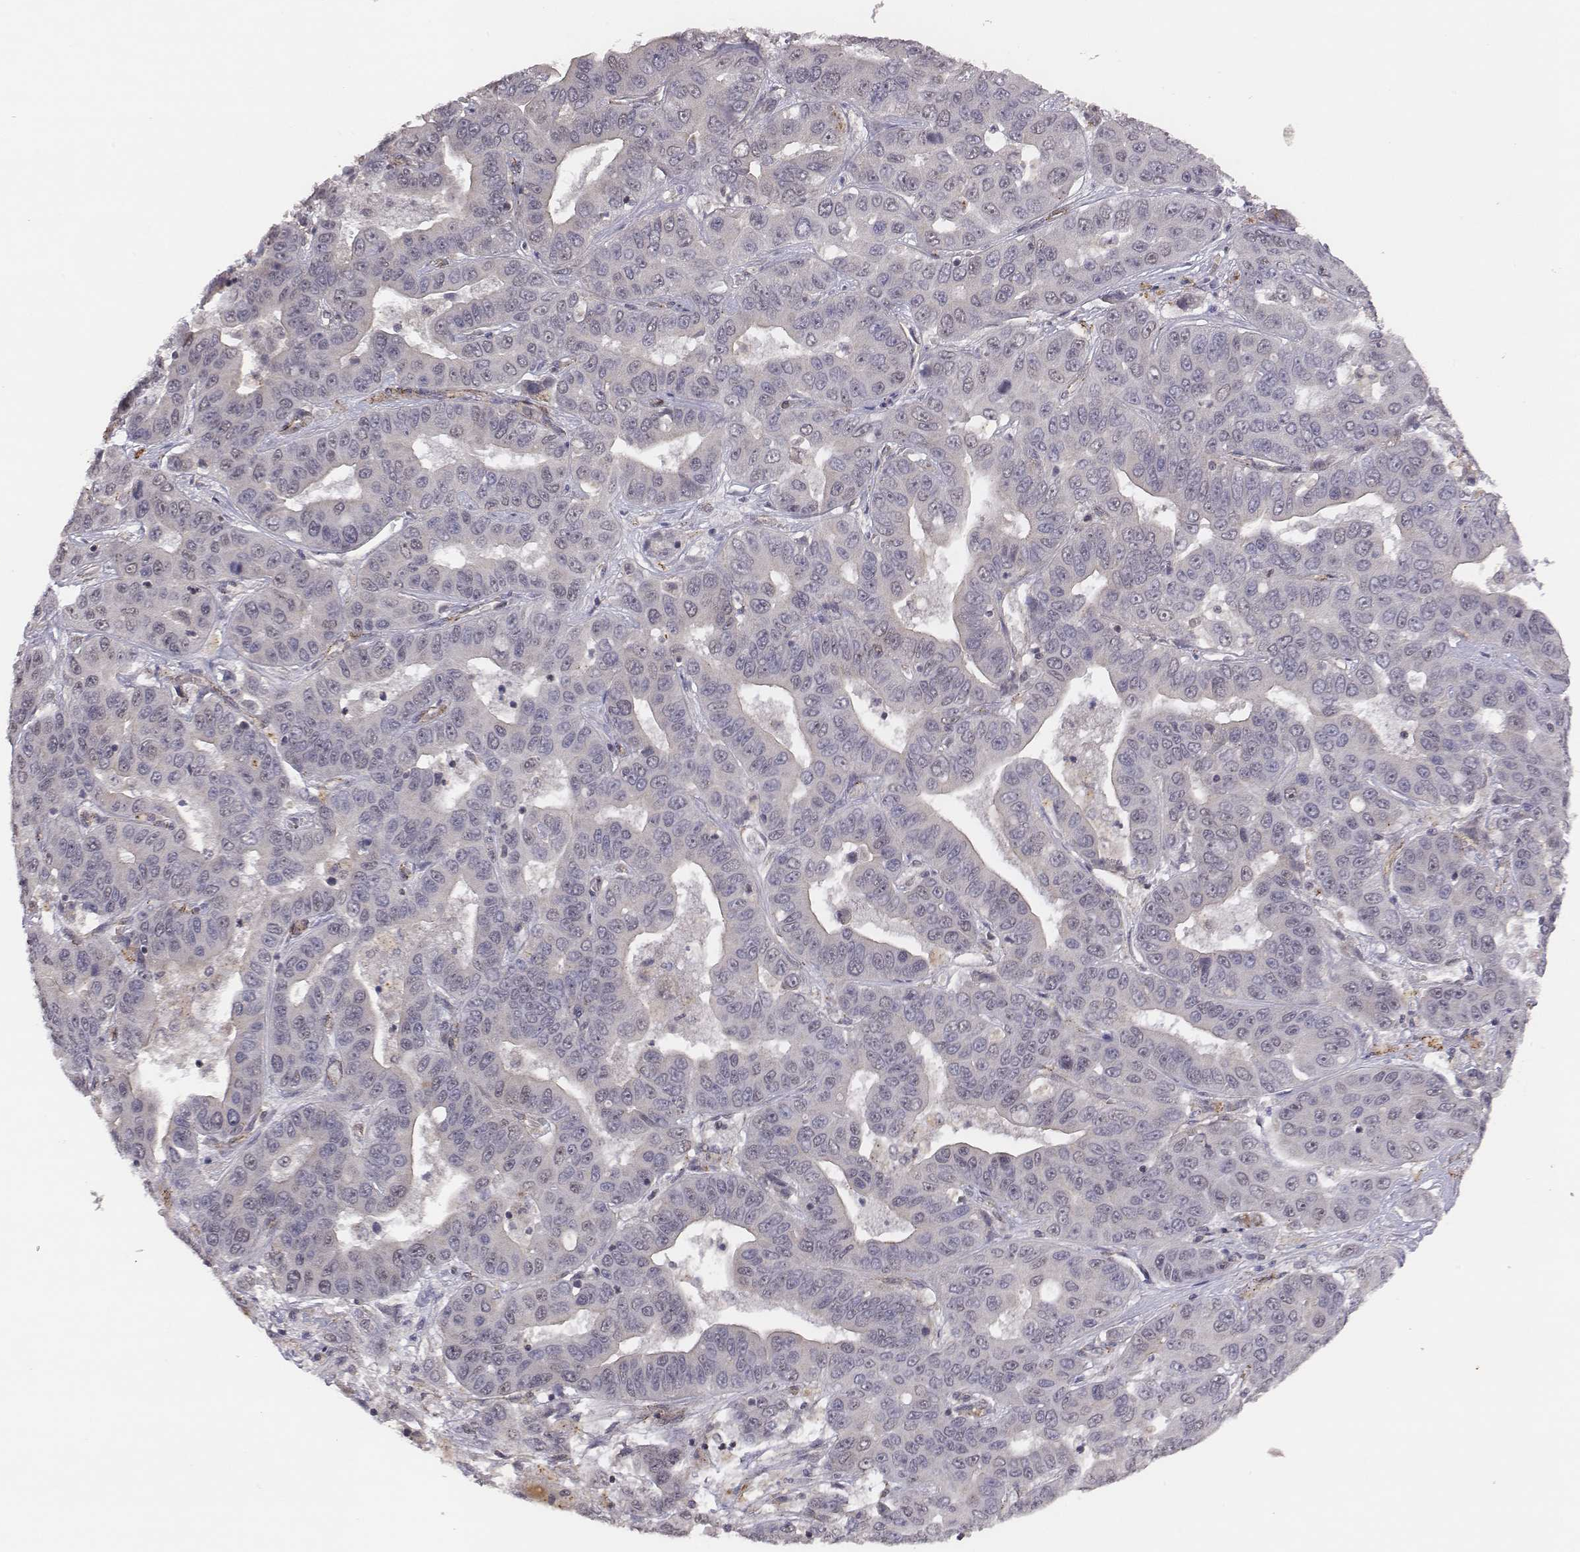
{"staining": {"intensity": "negative", "quantity": "none", "location": "none"}, "tissue": "liver cancer", "cell_type": "Tumor cells", "image_type": "cancer", "snomed": [{"axis": "morphology", "description": "Cholangiocarcinoma"}, {"axis": "topography", "description": "Liver"}], "caption": "Tumor cells are negative for brown protein staining in liver cholangiocarcinoma.", "gene": "PTPRG", "patient": {"sex": "female", "age": 52}}